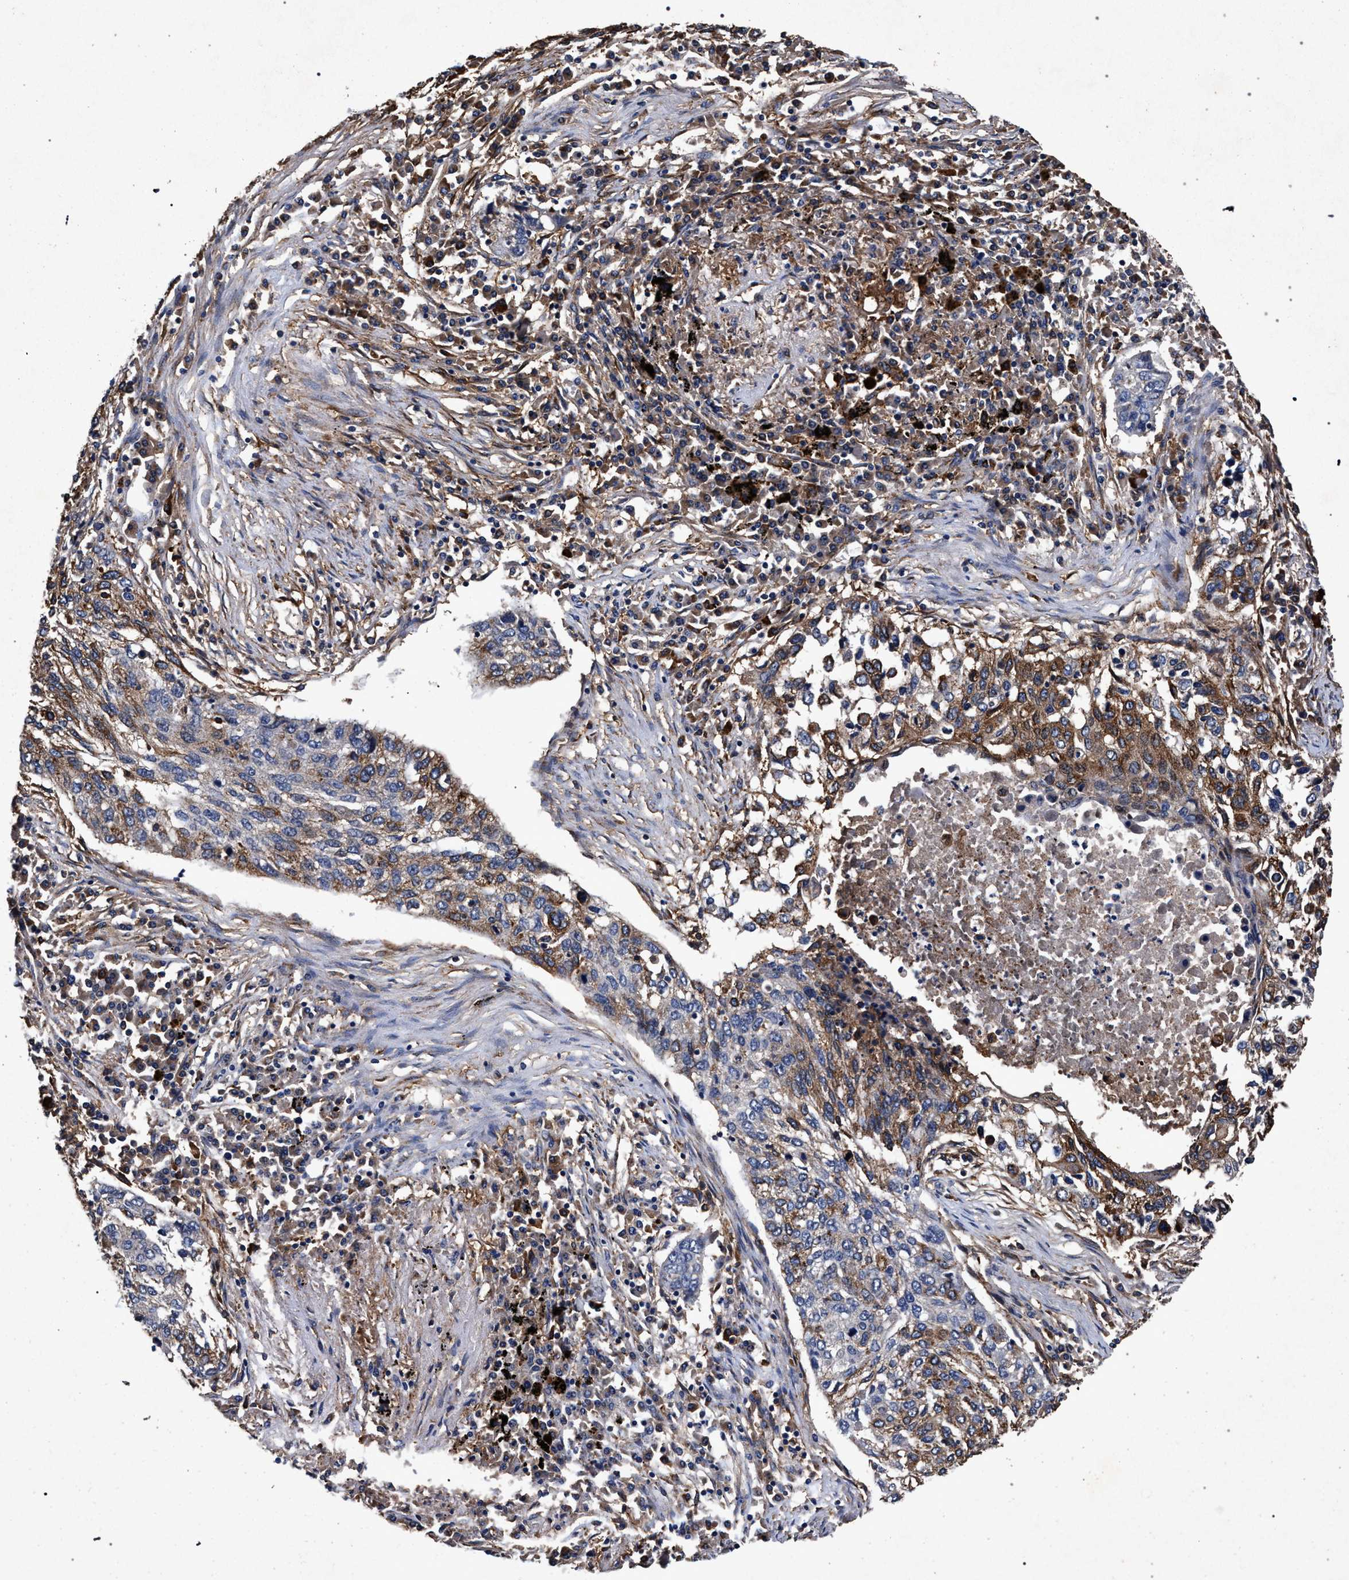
{"staining": {"intensity": "moderate", "quantity": "25%-75%", "location": "cytoplasmic/membranous"}, "tissue": "lung cancer", "cell_type": "Tumor cells", "image_type": "cancer", "snomed": [{"axis": "morphology", "description": "Squamous cell carcinoma, NOS"}, {"axis": "topography", "description": "Lung"}], "caption": "Protein staining by immunohistochemistry (IHC) reveals moderate cytoplasmic/membranous expression in approximately 25%-75% of tumor cells in lung cancer.", "gene": "MARCKS", "patient": {"sex": "female", "age": 63}}